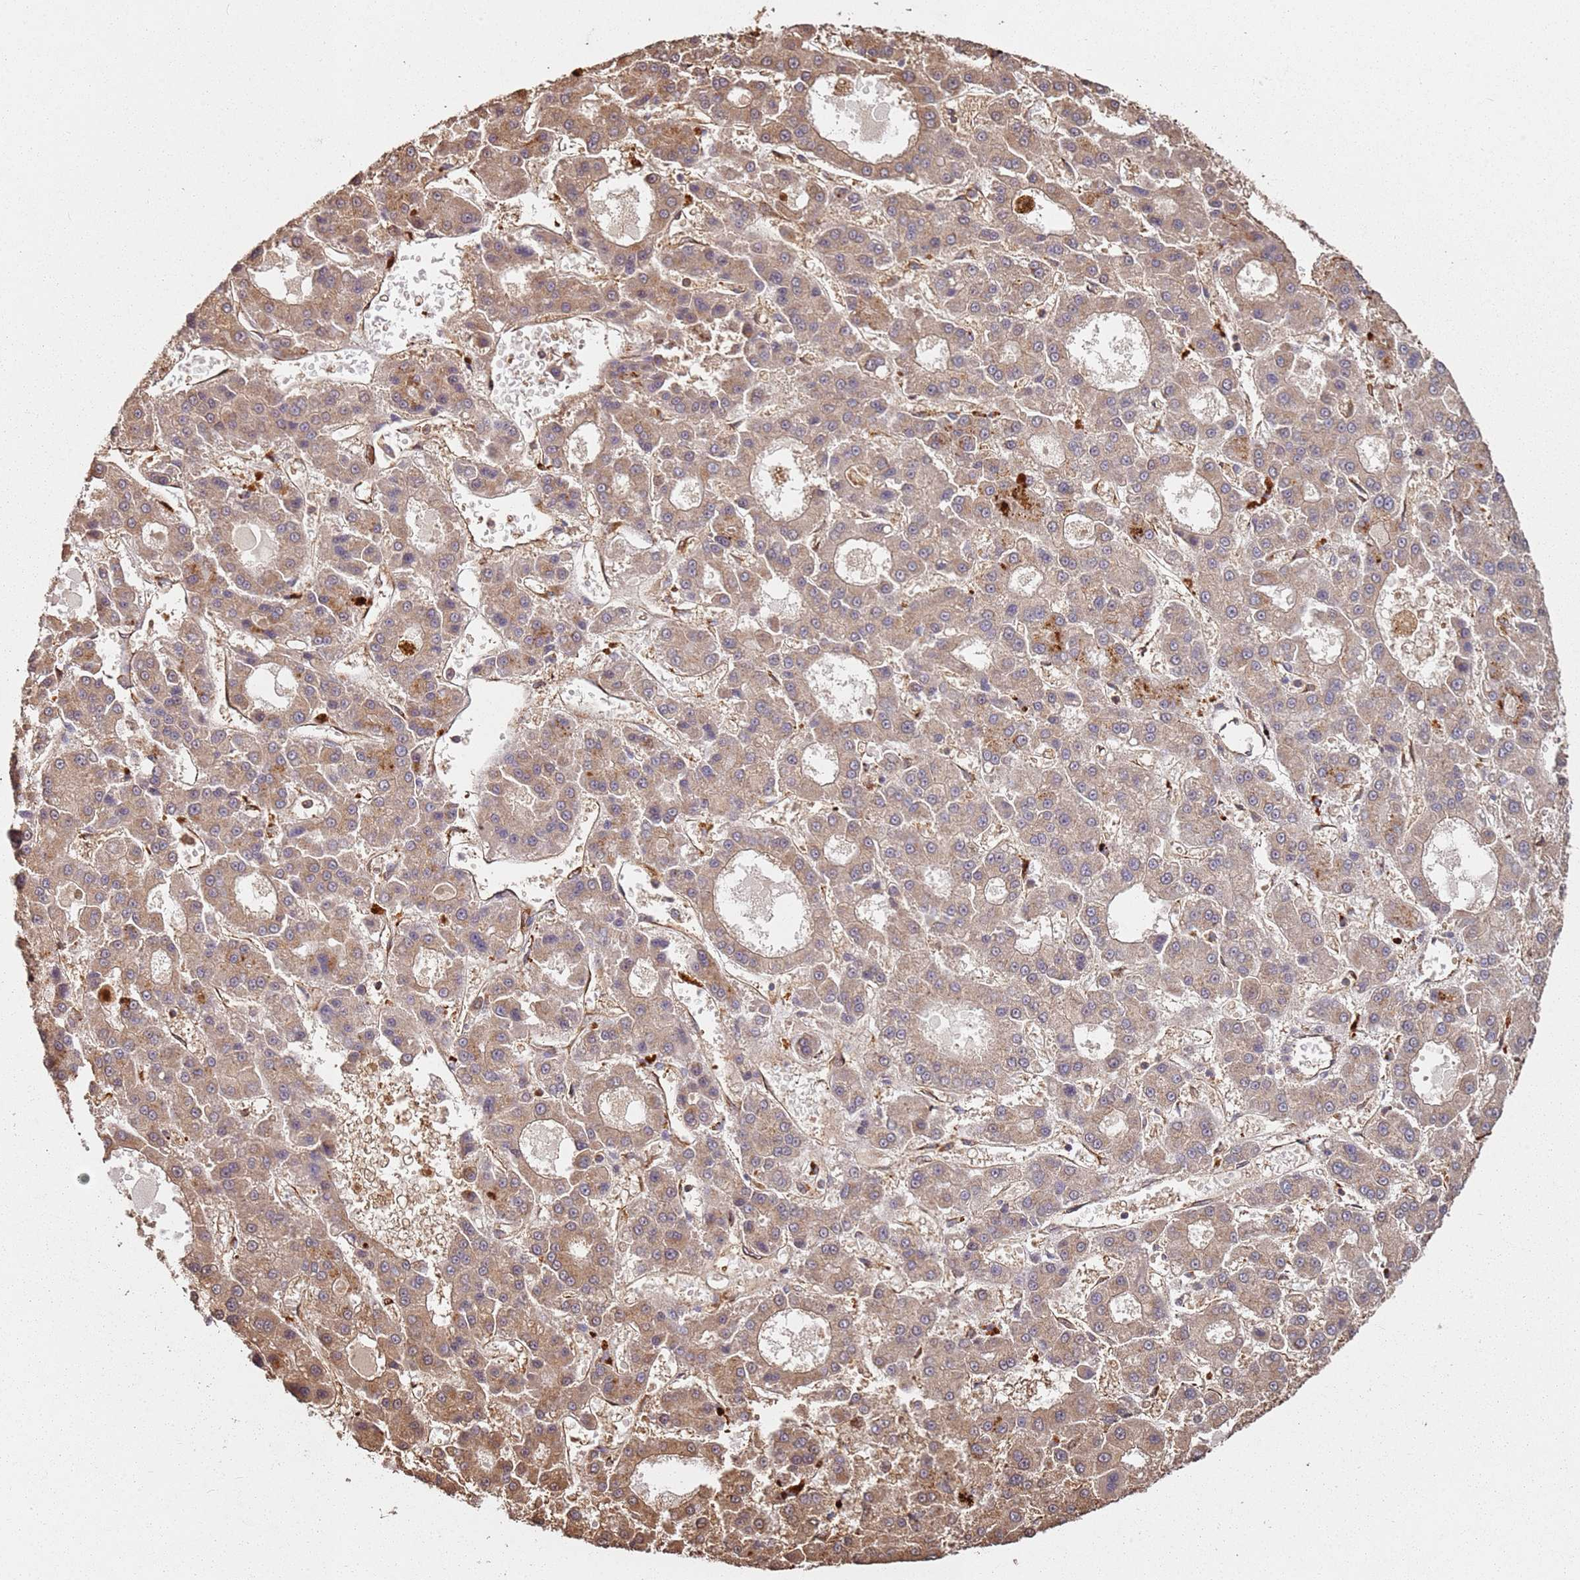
{"staining": {"intensity": "moderate", "quantity": ">75%", "location": "cytoplasmic/membranous"}, "tissue": "liver cancer", "cell_type": "Tumor cells", "image_type": "cancer", "snomed": [{"axis": "morphology", "description": "Carcinoma, Hepatocellular, NOS"}, {"axis": "topography", "description": "Liver"}], "caption": "This histopathology image demonstrates liver hepatocellular carcinoma stained with immunohistochemistry to label a protein in brown. The cytoplasmic/membranous of tumor cells show moderate positivity for the protein. Nuclei are counter-stained blue.", "gene": "SCGB2B2", "patient": {"sex": "male", "age": 70}}